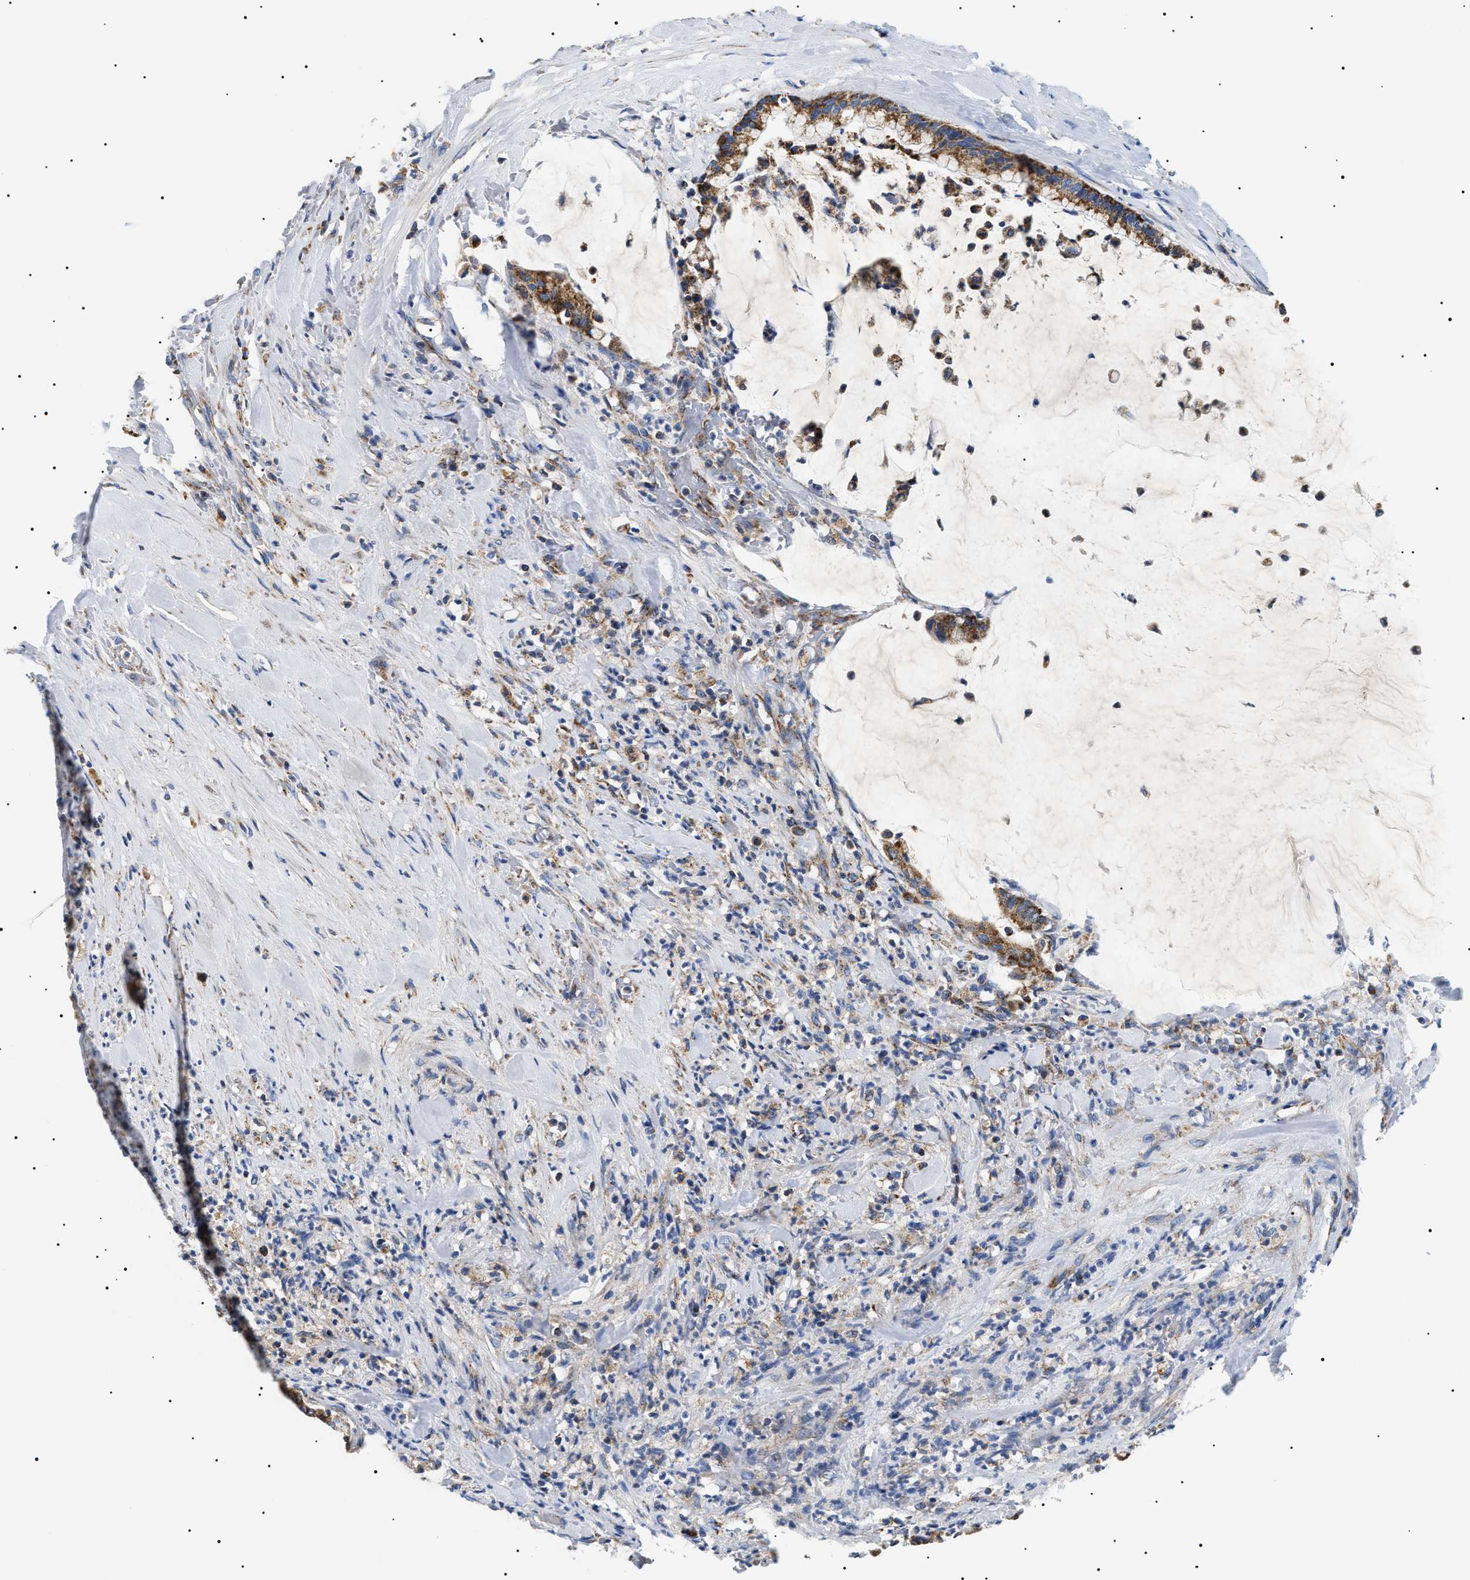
{"staining": {"intensity": "moderate", "quantity": ">75%", "location": "cytoplasmic/membranous"}, "tissue": "pancreatic cancer", "cell_type": "Tumor cells", "image_type": "cancer", "snomed": [{"axis": "morphology", "description": "Adenocarcinoma, NOS"}, {"axis": "topography", "description": "Pancreas"}], "caption": "This is a histology image of IHC staining of pancreatic cancer (adenocarcinoma), which shows moderate expression in the cytoplasmic/membranous of tumor cells.", "gene": "OXSM", "patient": {"sex": "male", "age": 41}}